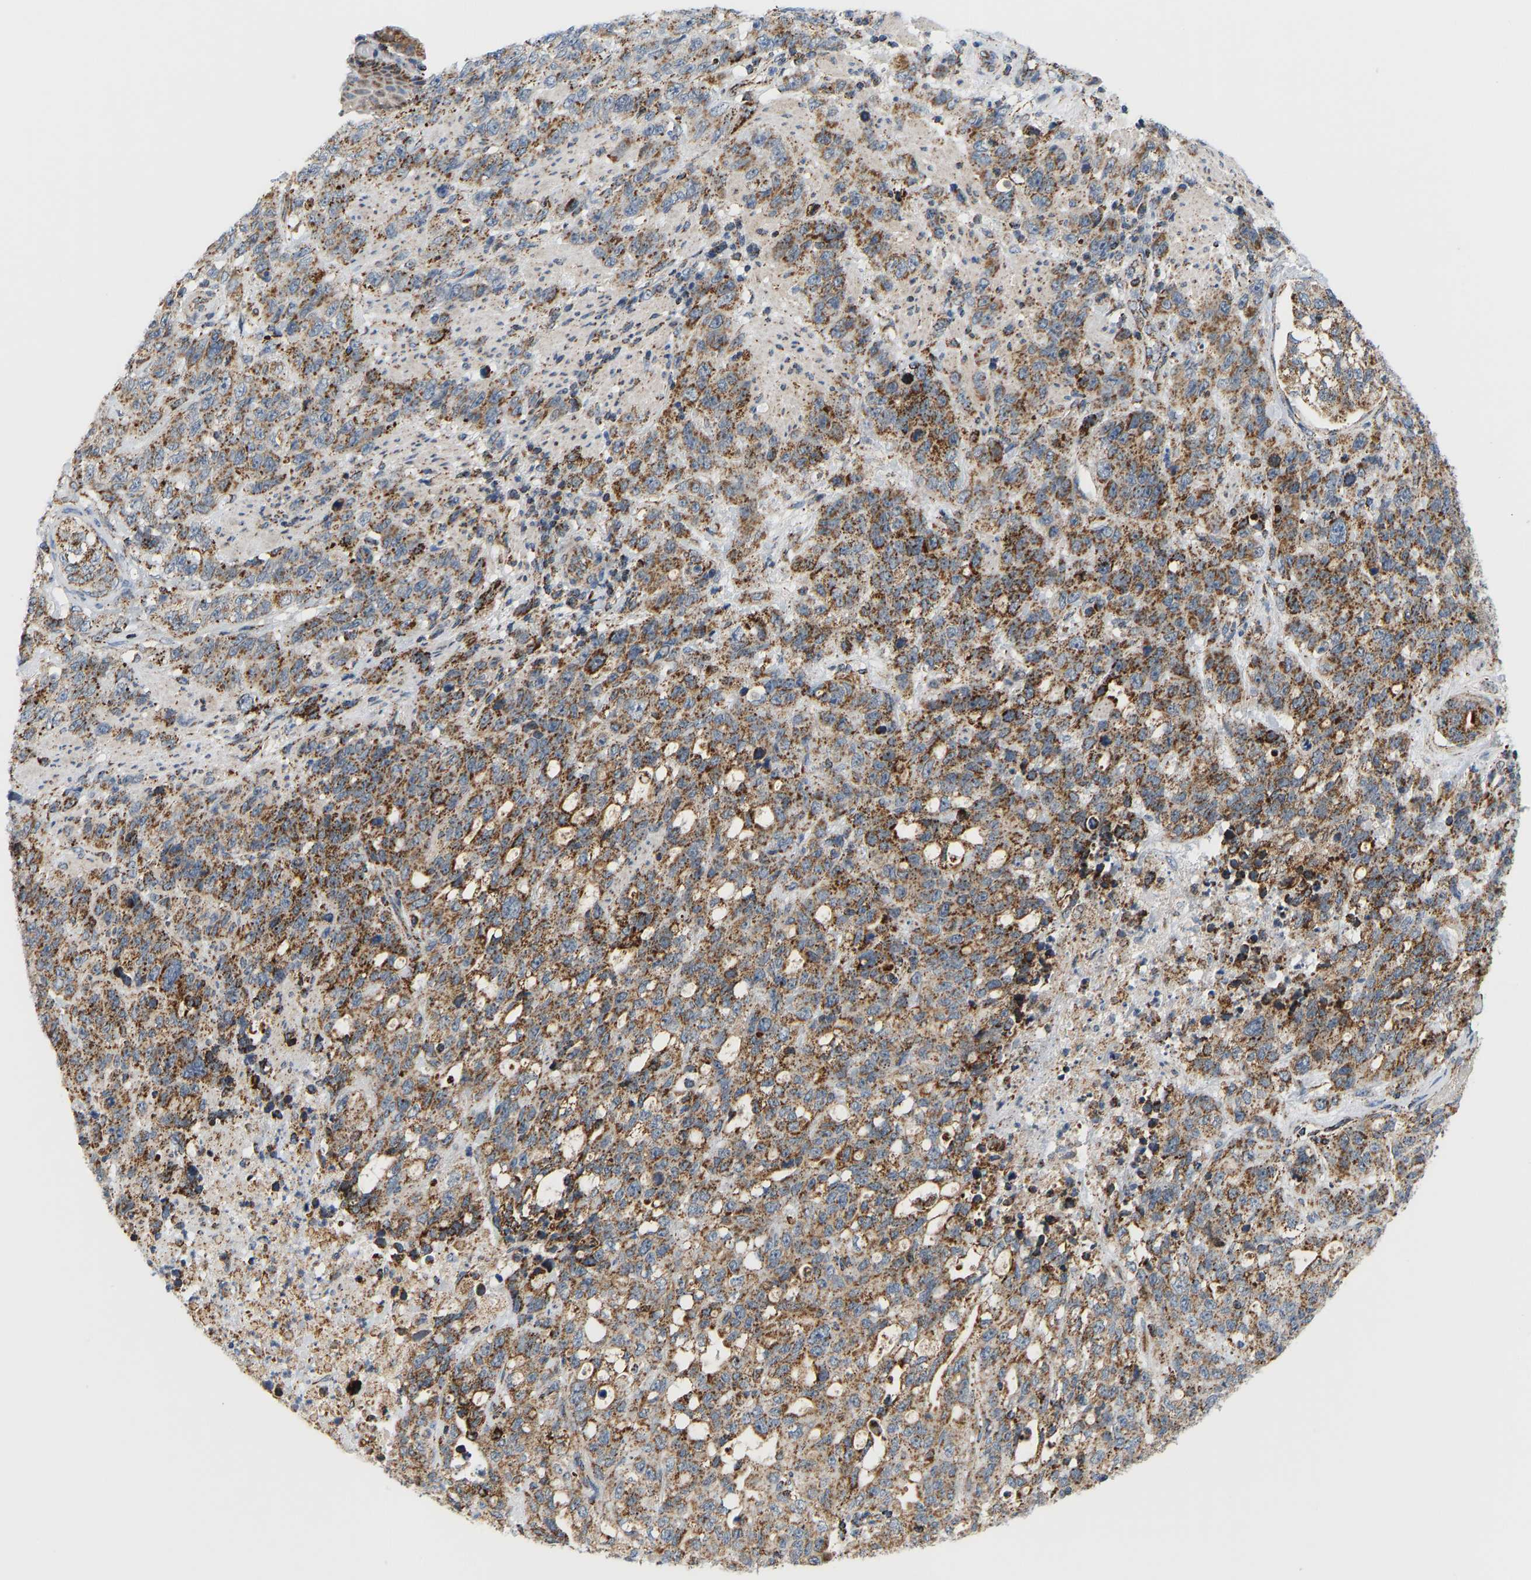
{"staining": {"intensity": "moderate", "quantity": ">75%", "location": "cytoplasmic/membranous"}, "tissue": "stomach cancer", "cell_type": "Tumor cells", "image_type": "cancer", "snomed": [{"axis": "morphology", "description": "Adenocarcinoma, NOS"}, {"axis": "topography", "description": "Stomach"}], "caption": "This image demonstrates adenocarcinoma (stomach) stained with immunohistochemistry to label a protein in brown. The cytoplasmic/membranous of tumor cells show moderate positivity for the protein. Nuclei are counter-stained blue.", "gene": "GPSM2", "patient": {"sex": "male", "age": 48}}